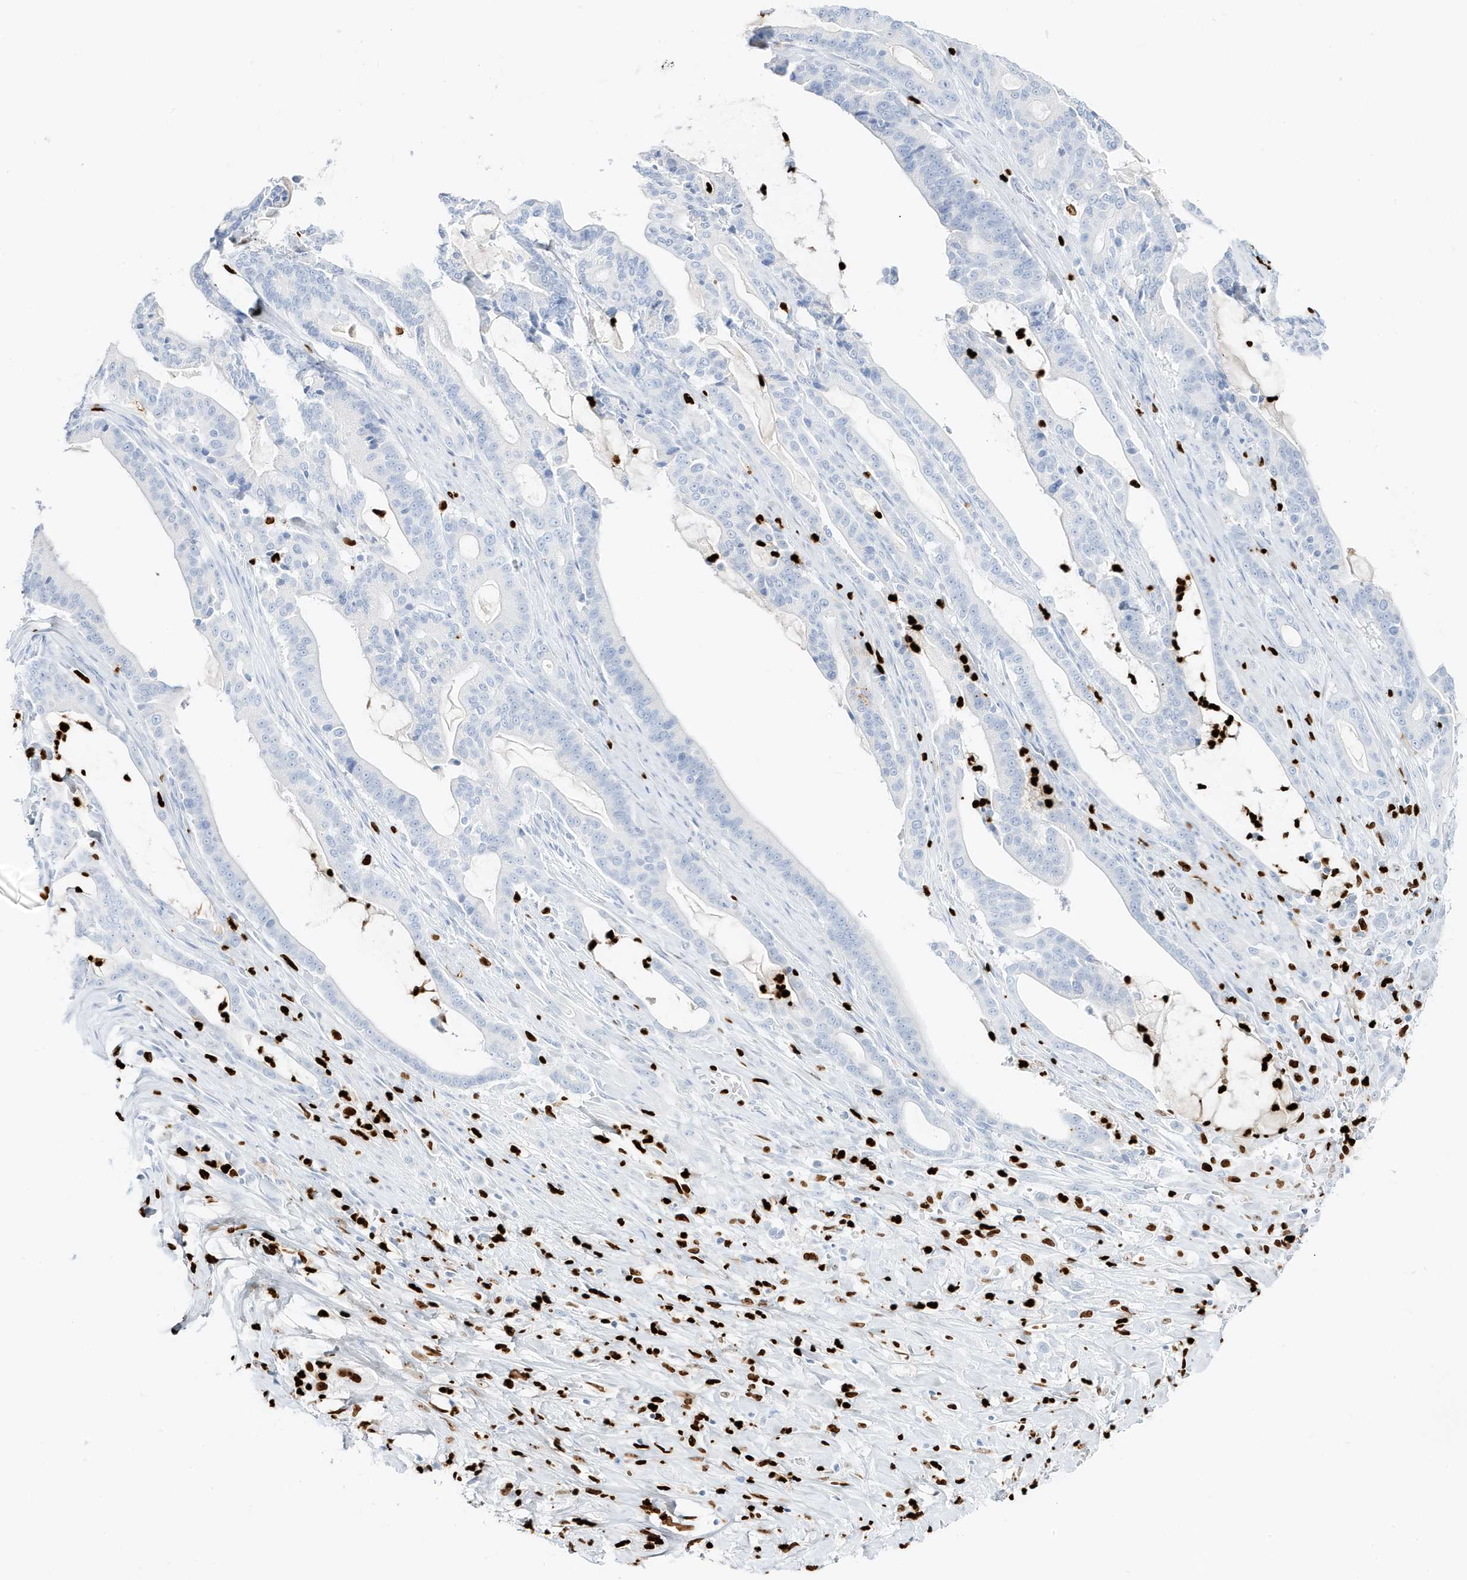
{"staining": {"intensity": "negative", "quantity": "none", "location": "none"}, "tissue": "pancreatic cancer", "cell_type": "Tumor cells", "image_type": "cancer", "snomed": [{"axis": "morphology", "description": "Adenocarcinoma, NOS"}, {"axis": "topography", "description": "Pancreas"}], "caption": "Immunohistochemical staining of human pancreatic cancer shows no significant positivity in tumor cells. (DAB (3,3'-diaminobenzidine) immunohistochemistry visualized using brightfield microscopy, high magnification).", "gene": "MNDA", "patient": {"sex": "male", "age": 63}}